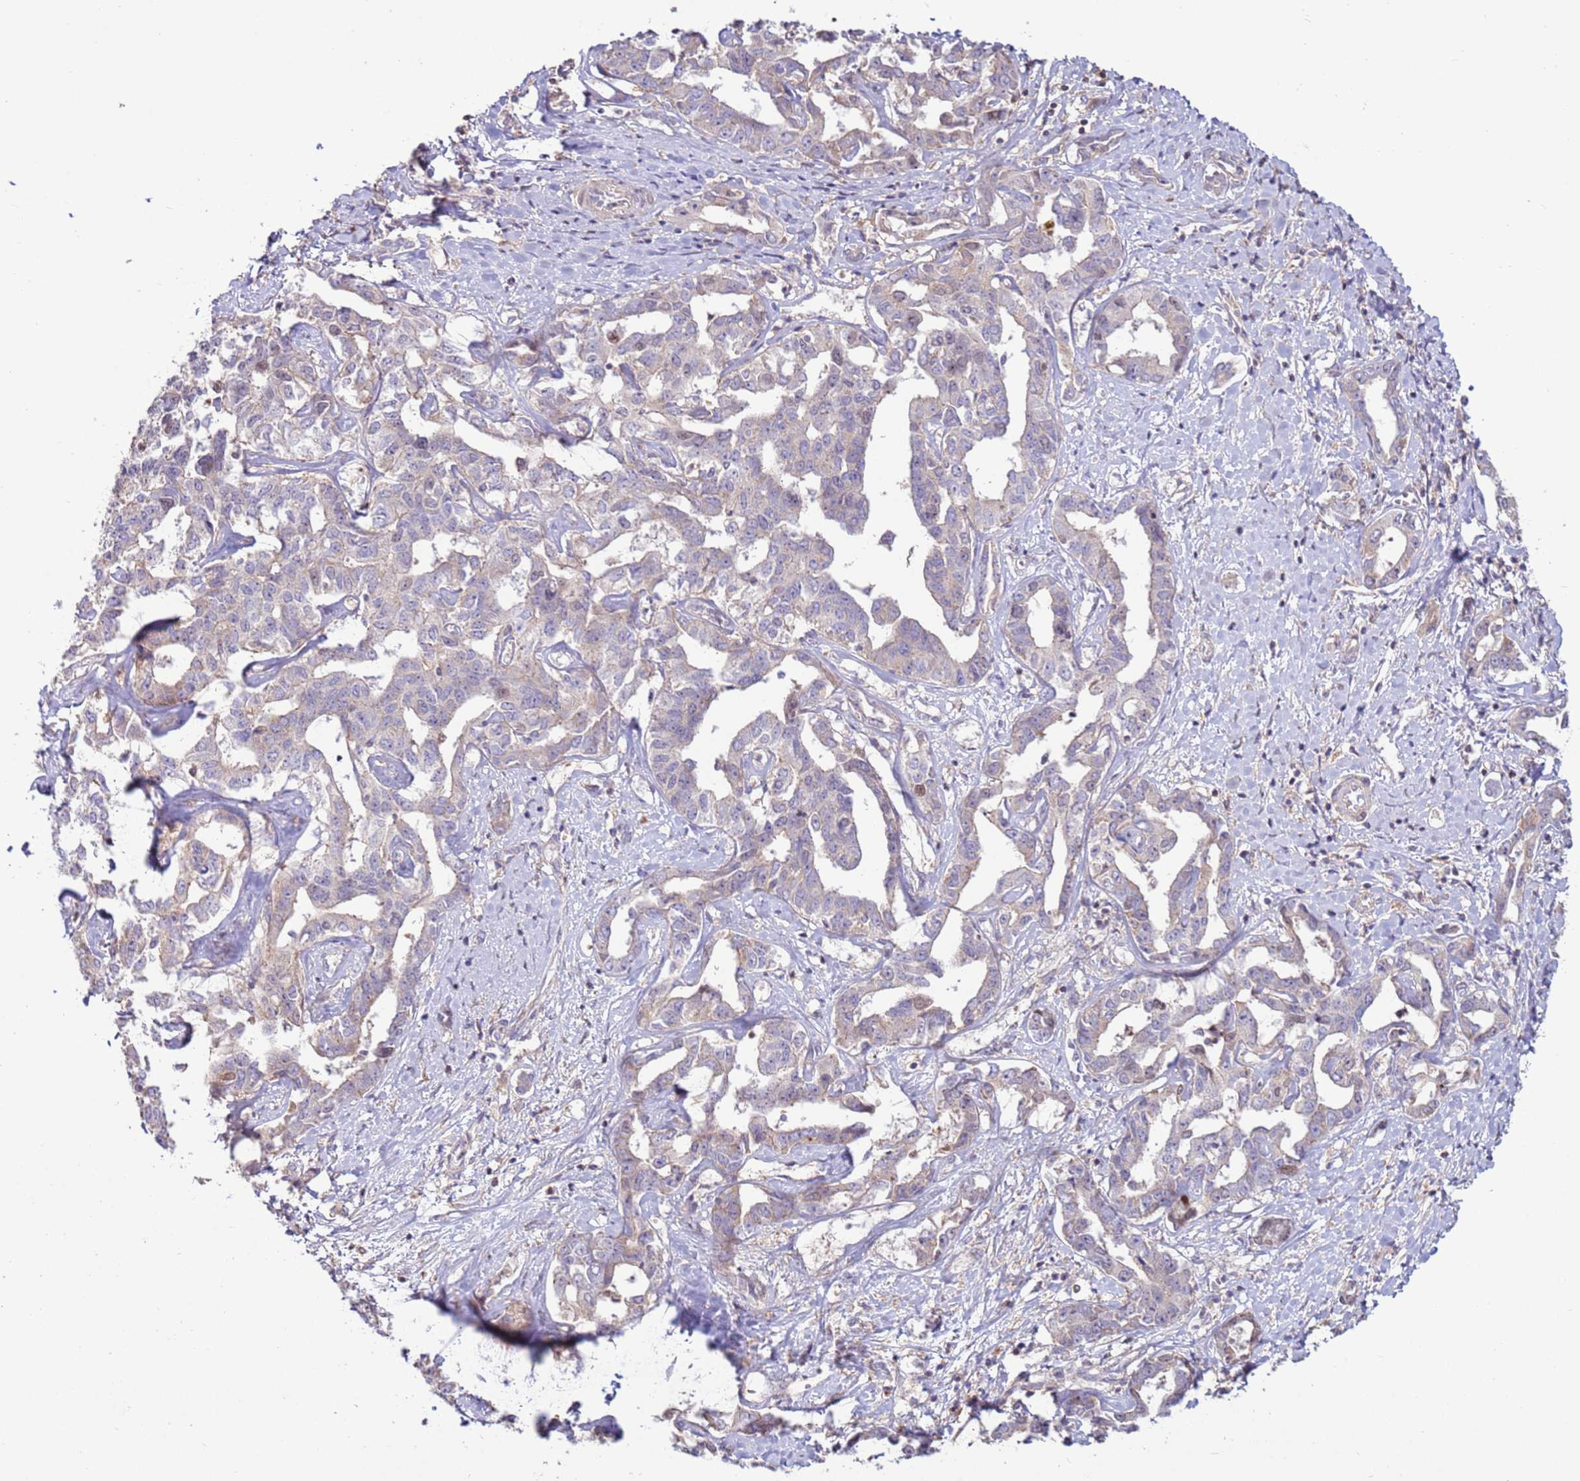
{"staining": {"intensity": "weak", "quantity": "25%-75%", "location": "cytoplasmic/membranous"}, "tissue": "liver cancer", "cell_type": "Tumor cells", "image_type": "cancer", "snomed": [{"axis": "morphology", "description": "Cholangiocarcinoma"}, {"axis": "topography", "description": "Liver"}], "caption": "A photomicrograph of liver cancer (cholangiocarcinoma) stained for a protein demonstrates weak cytoplasmic/membranous brown staining in tumor cells. The protein of interest is stained brown, and the nuclei are stained in blue (DAB (3,3'-diaminobenzidine) IHC with brightfield microscopy, high magnification).", "gene": "EVA1B", "patient": {"sex": "male", "age": 59}}